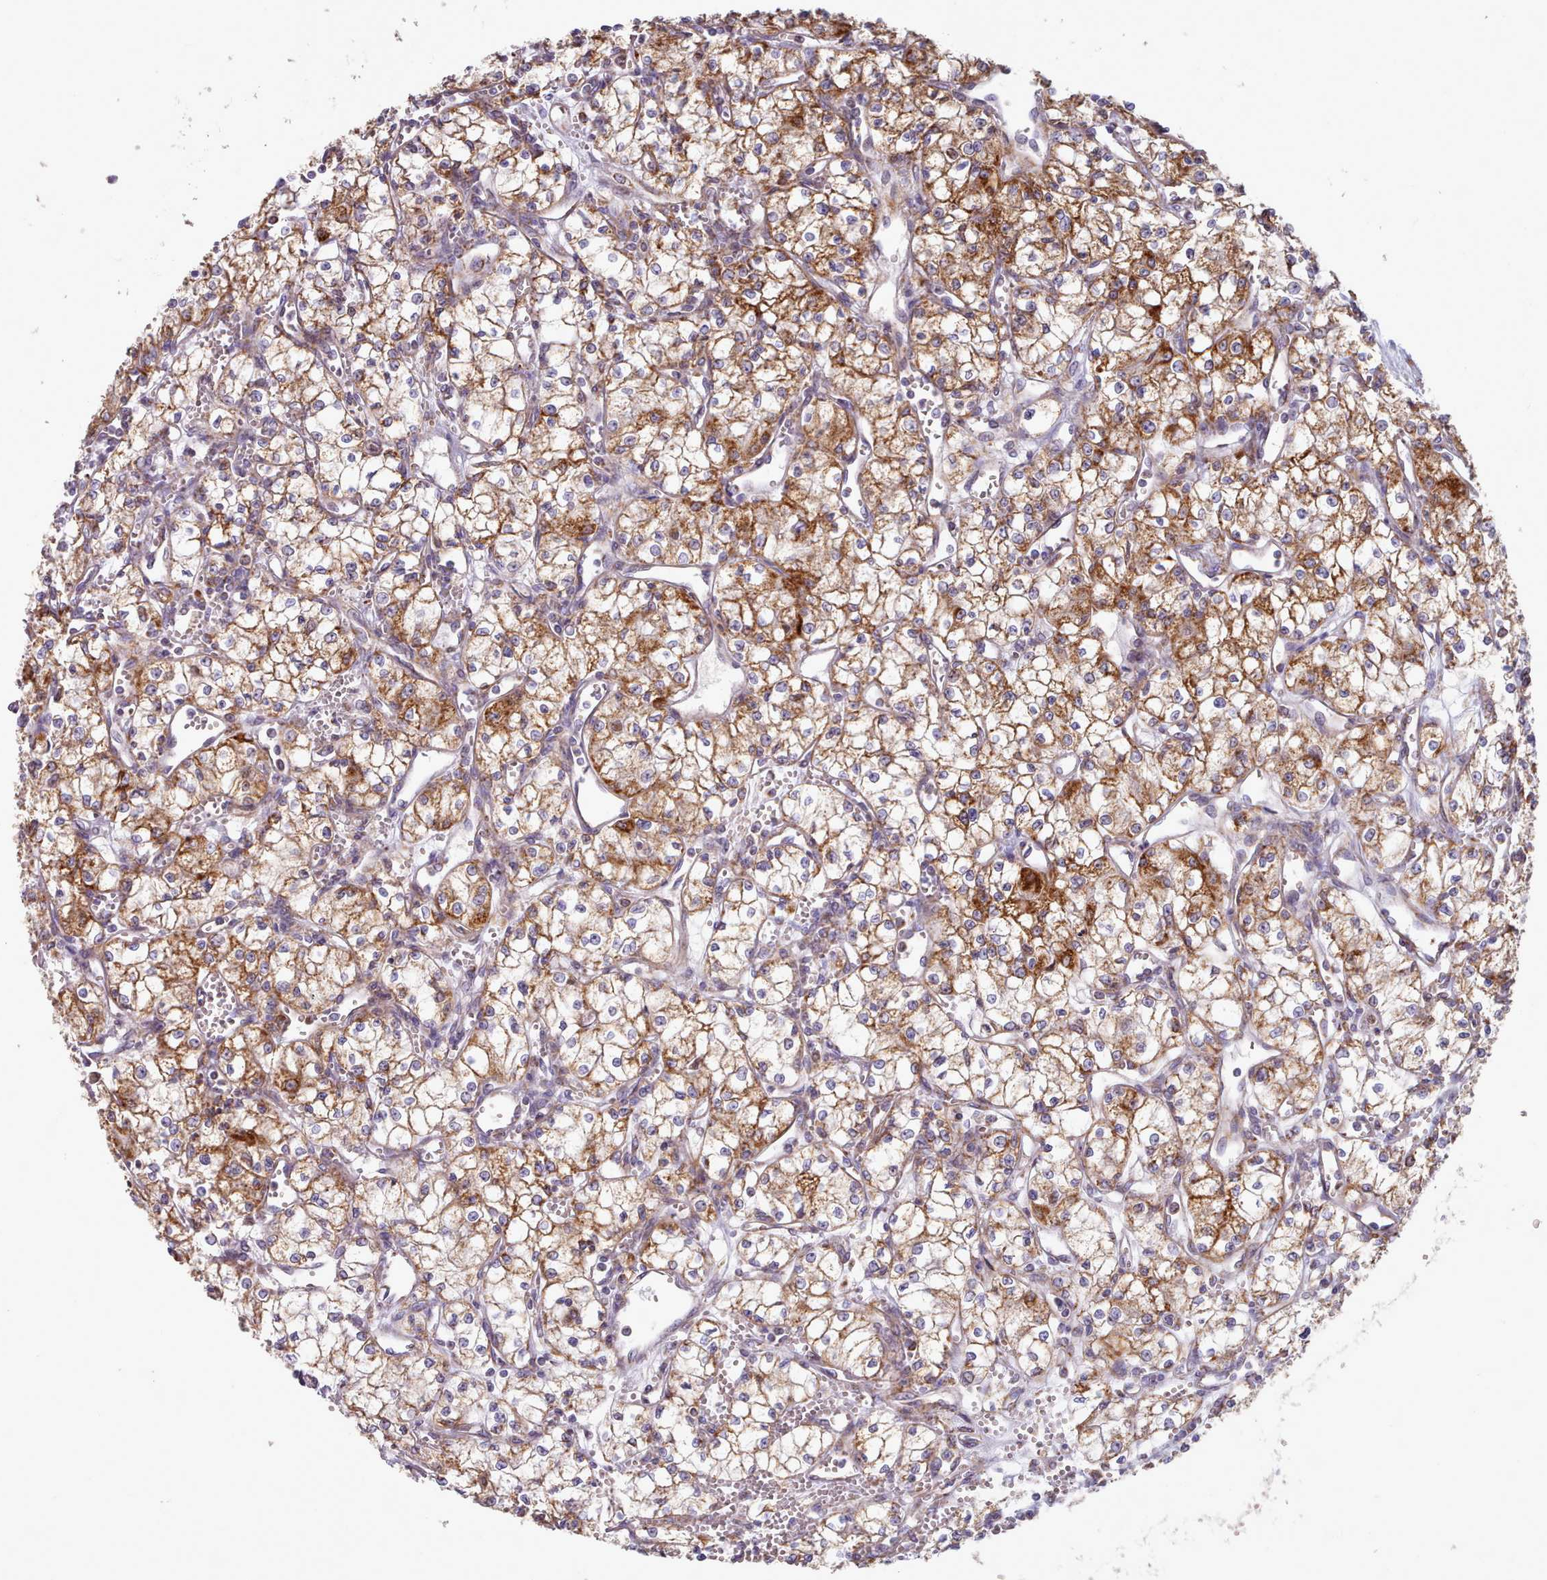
{"staining": {"intensity": "strong", "quantity": "<25%", "location": "cytoplasmic/membranous"}, "tissue": "renal cancer", "cell_type": "Tumor cells", "image_type": "cancer", "snomed": [{"axis": "morphology", "description": "Adenocarcinoma, NOS"}, {"axis": "topography", "description": "Kidney"}], "caption": "Human renal cancer stained with a brown dye exhibits strong cytoplasmic/membranous positive positivity in about <25% of tumor cells.", "gene": "HSDL2", "patient": {"sex": "male", "age": 59}}